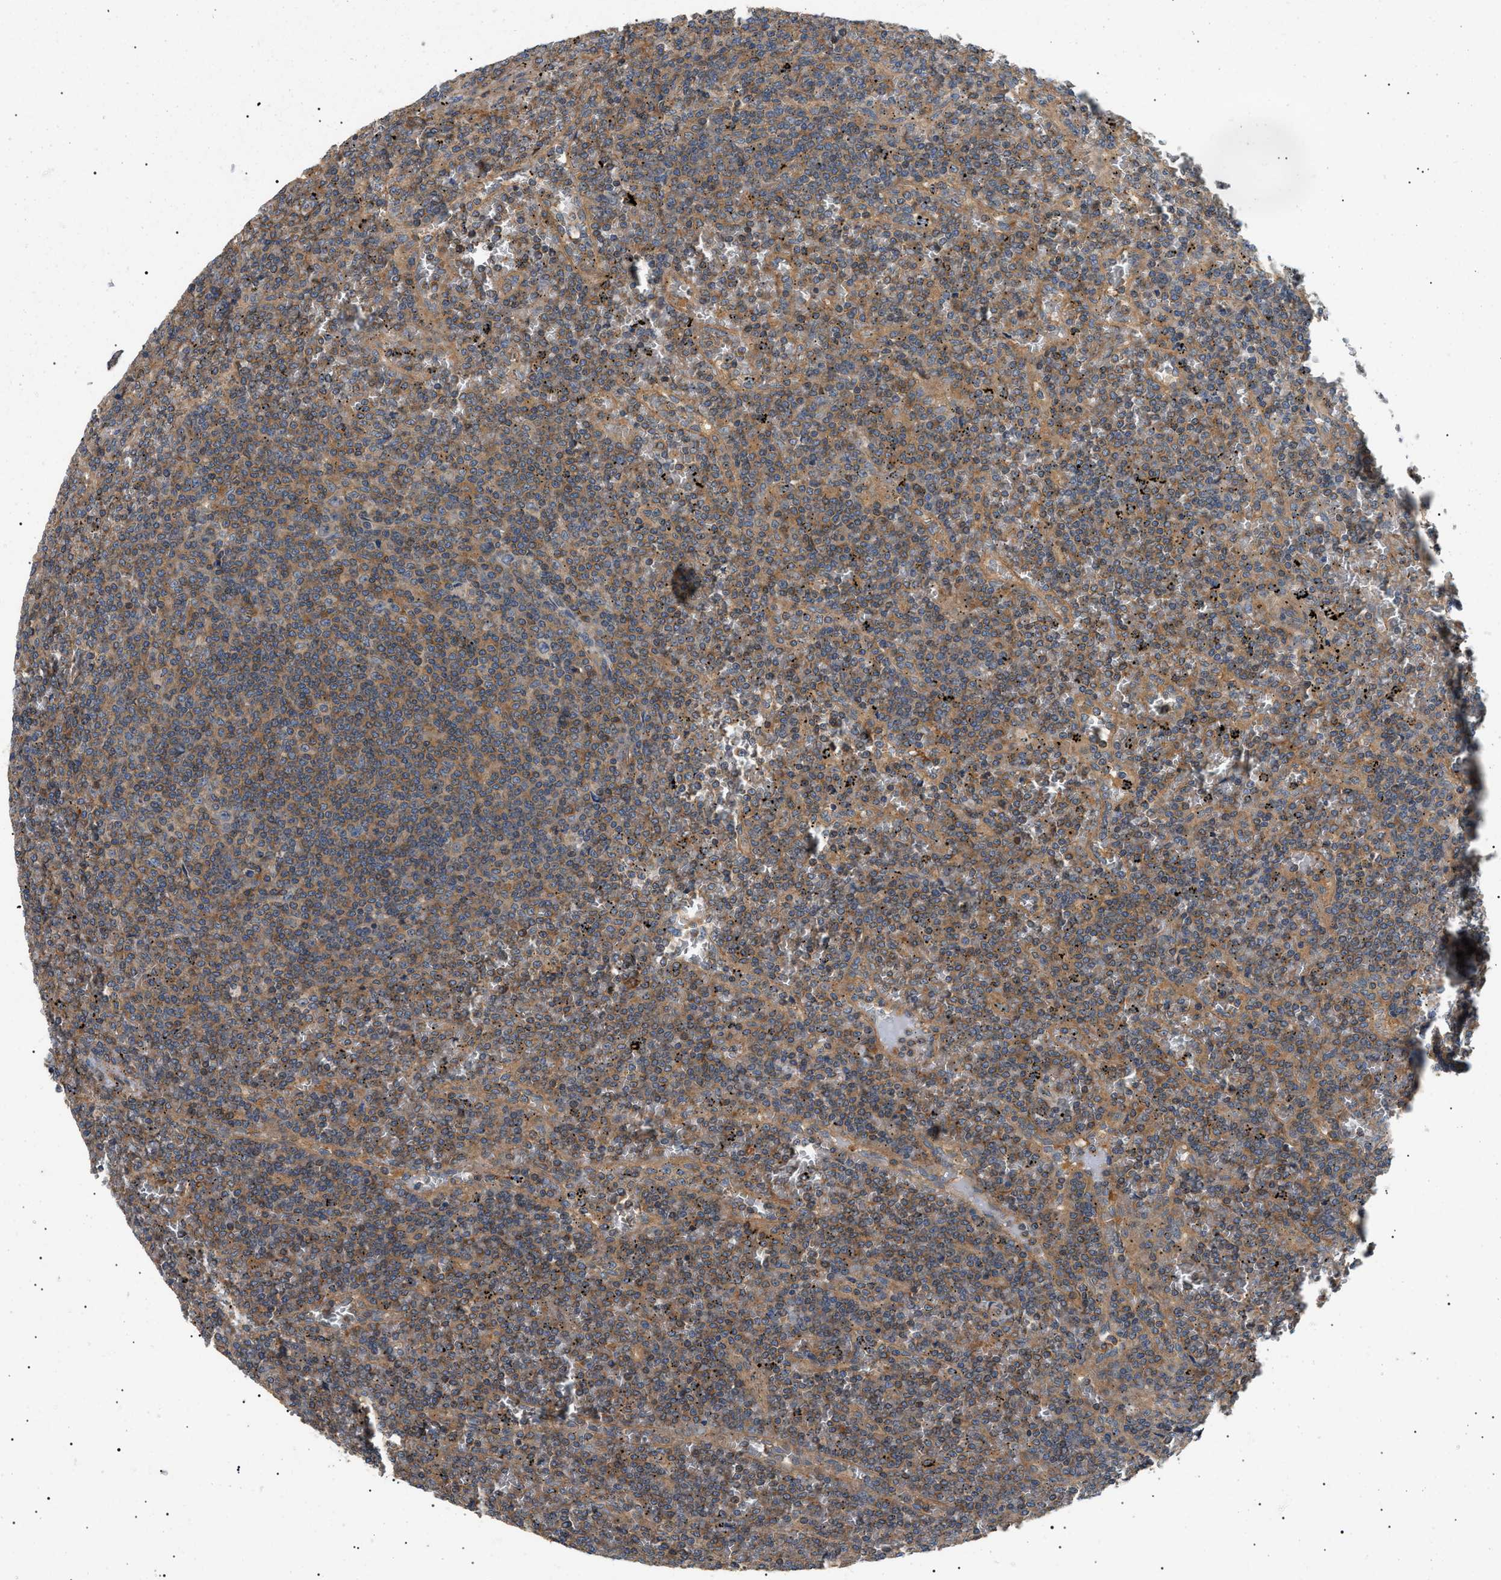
{"staining": {"intensity": "moderate", "quantity": ">75%", "location": "cytoplasmic/membranous"}, "tissue": "lymphoma", "cell_type": "Tumor cells", "image_type": "cancer", "snomed": [{"axis": "morphology", "description": "Malignant lymphoma, non-Hodgkin's type, Low grade"}, {"axis": "topography", "description": "Spleen"}], "caption": "A histopathology image of human lymphoma stained for a protein exhibits moderate cytoplasmic/membranous brown staining in tumor cells.", "gene": "PPM1B", "patient": {"sex": "female", "age": 19}}